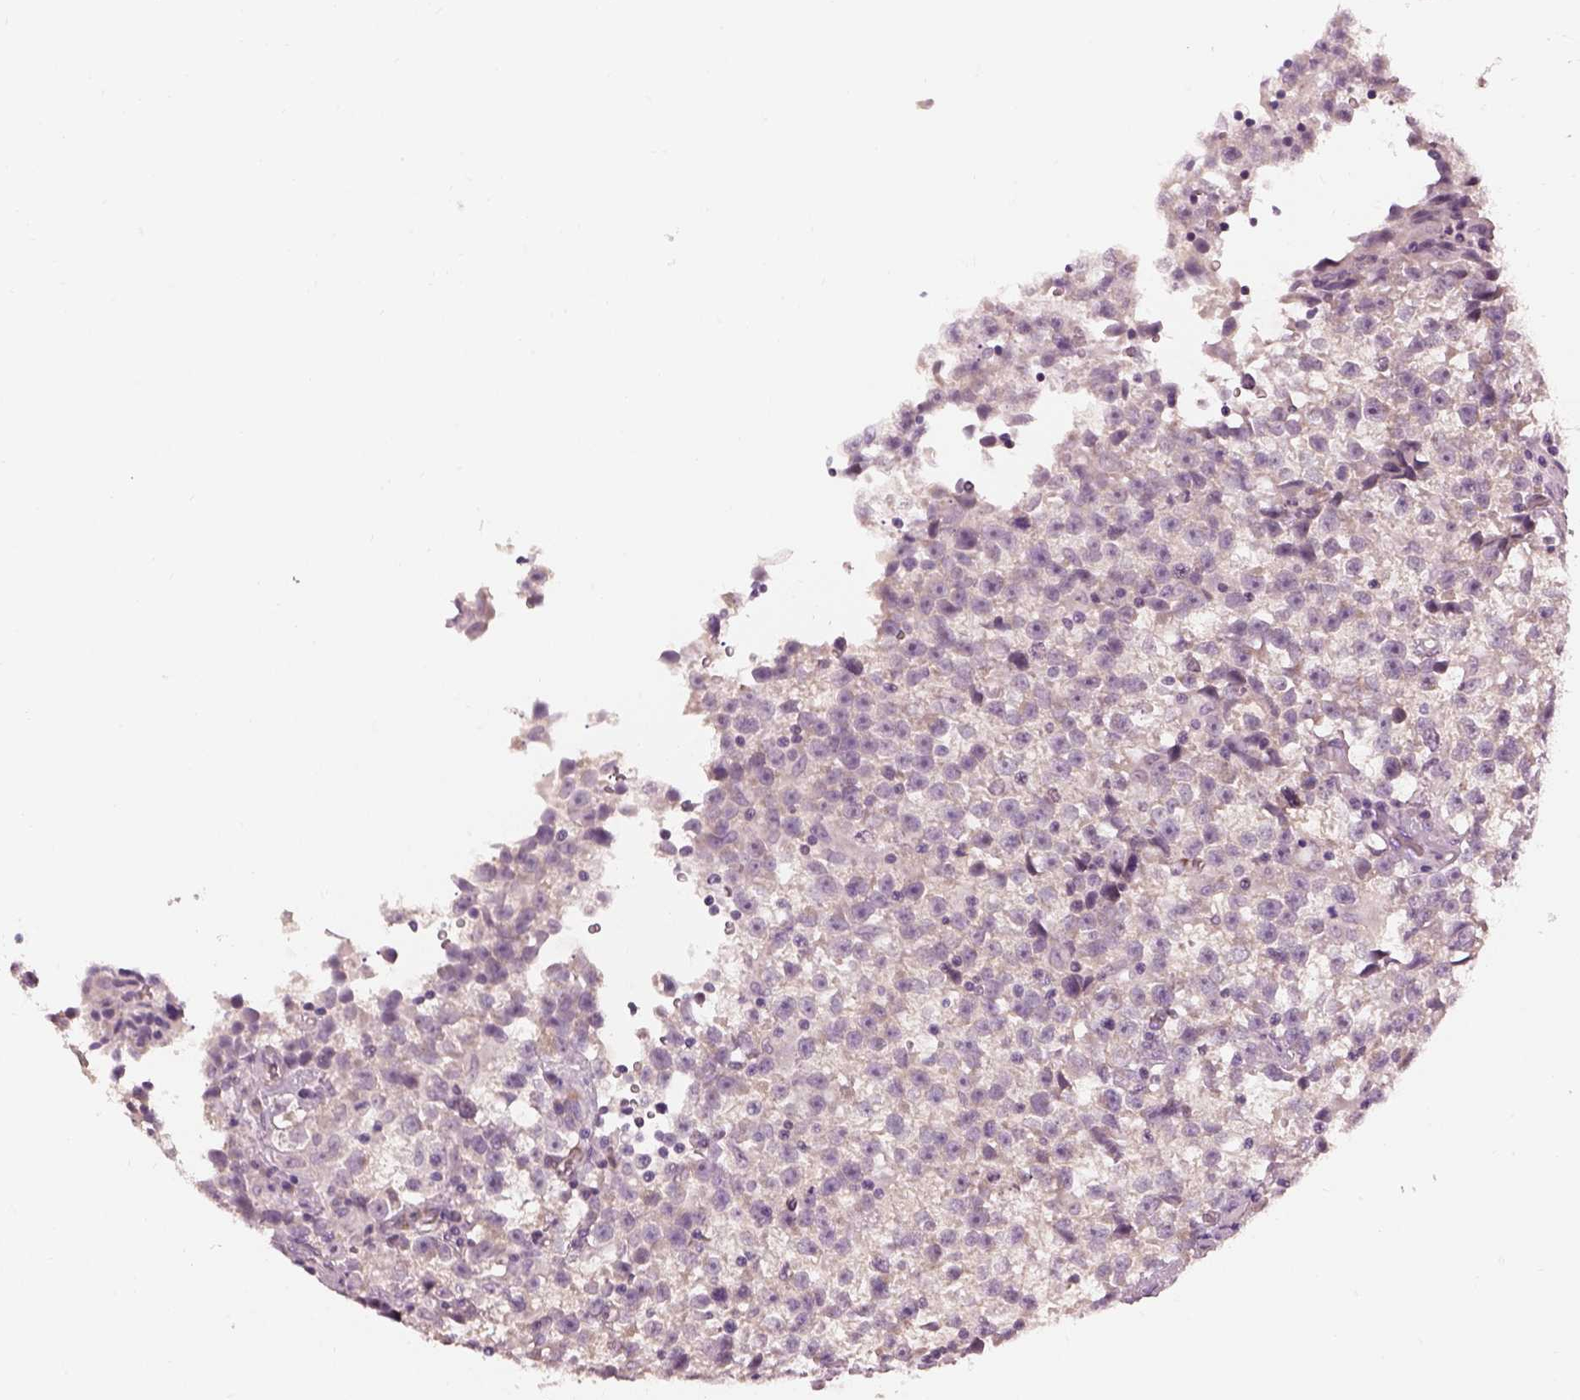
{"staining": {"intensity": "negative", "quantity": "none", "location": "none"}, "tissue": "testis cancer", "cell_type": "Tumor cells", "image_type": "cancer", "snomed": [{"axis": "morphology", "description": "Seminoma, NOS"}, {"axis": "topography", "description": "Testis"}], "caption": "High power microscopy photomicrograph of an IHC histopathology image of testis cancer (seminoma), revealing no significant expression in tumor cells.", "gene": "PRKCZ", "patient": {"sex": "male", "age": 31}}